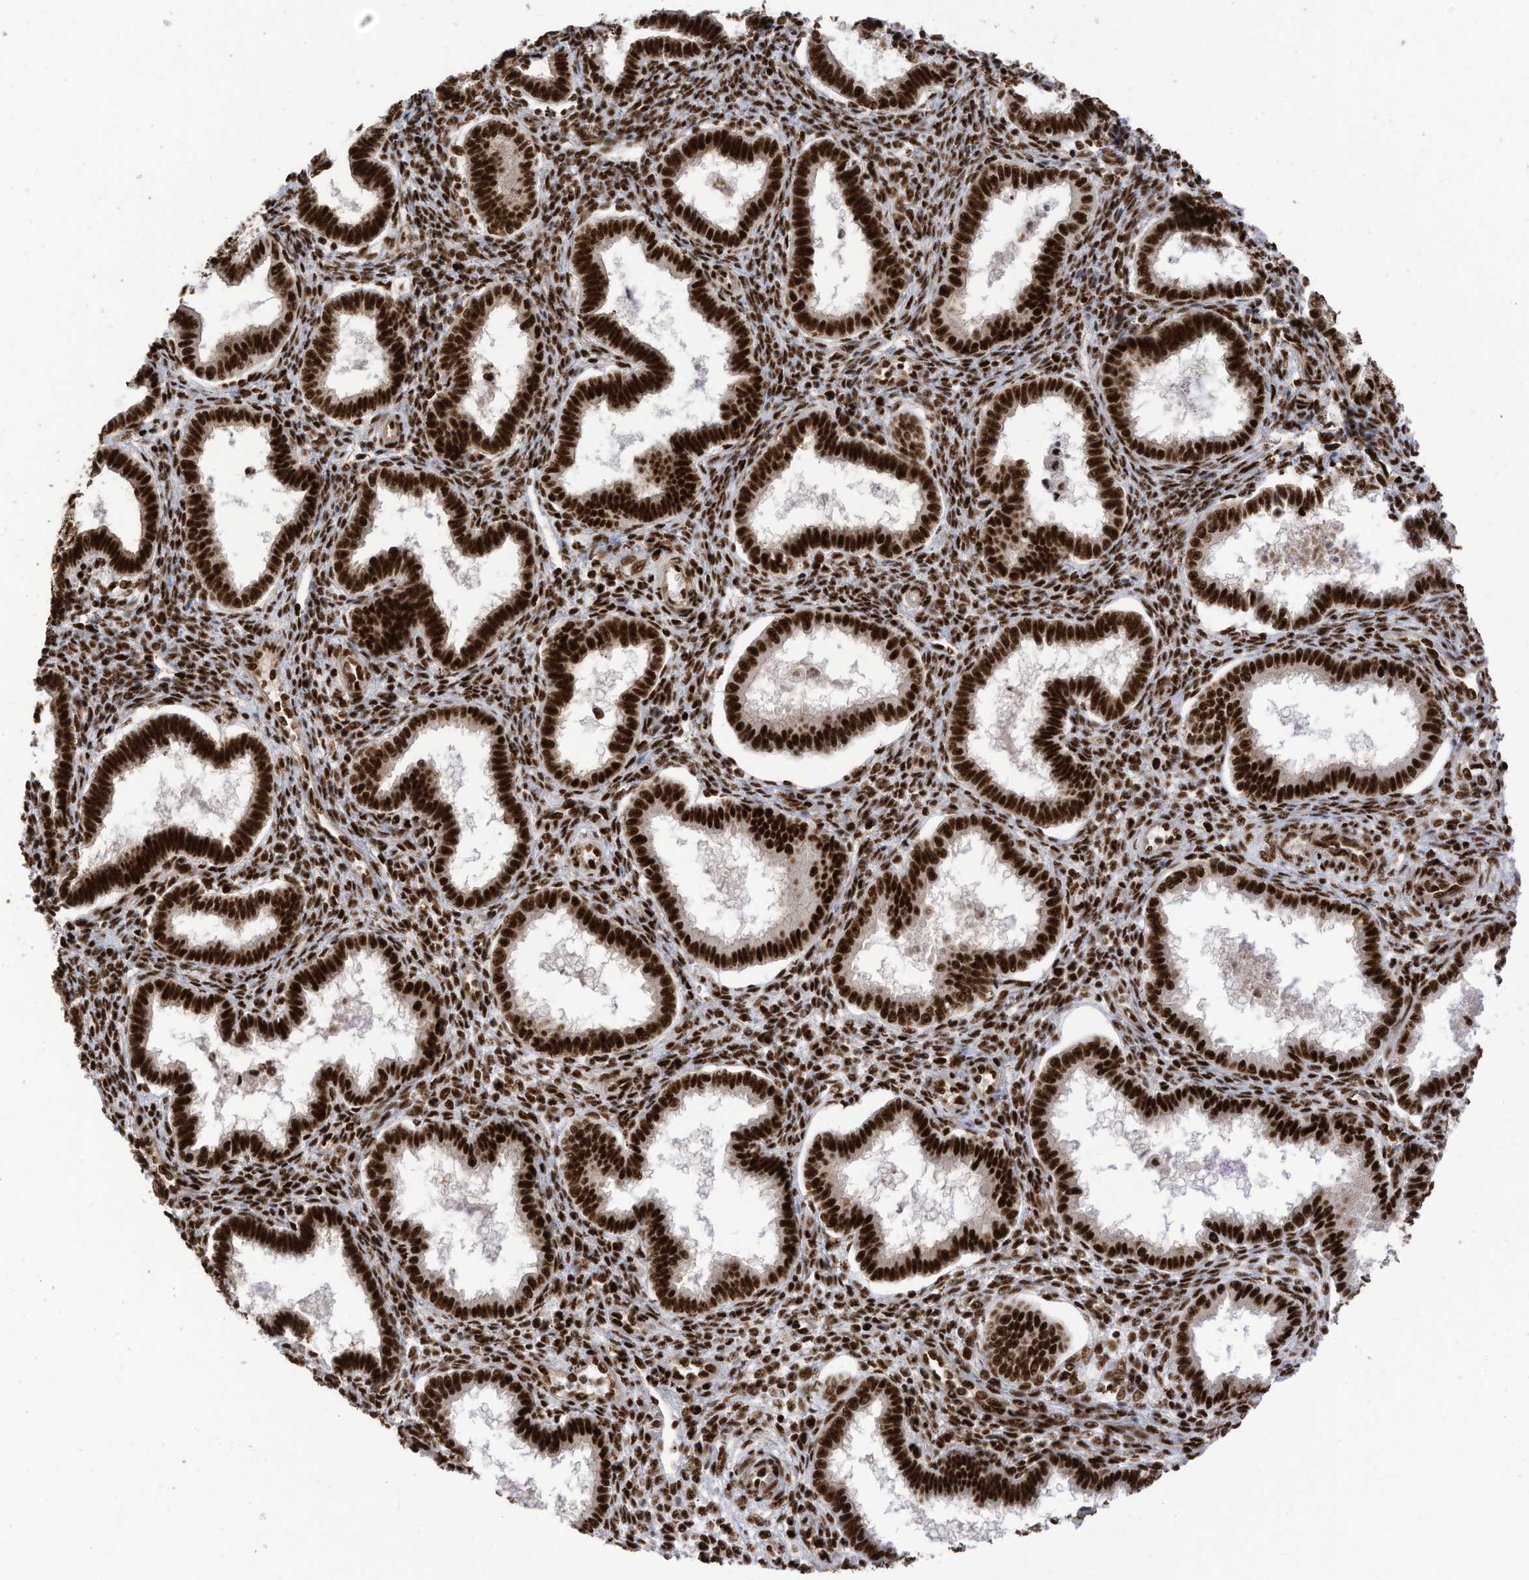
{"staining": {"intensity": "moderate", "quantity": ">75%", "location": "nuclear"}, "tissue": "endometrium", "cell_type": "Cells in endometrial stroma", "image_type": "normal", "snomed": [{"axis": "morphology", "description": "Normal tissue, NOS"}, {"axis": "topography", "description": "Endometrium"}], "caption": "Brown immunohistochemical staining in unremarkable endometrium reveals moderate nuclear expression in approximately >75% of cells in endometrial stroma. (Brightfield microscopy of DAB IHC at high magnification).", "gene": "SF3A3", "patient": {"sex": "female", "age": 24}}